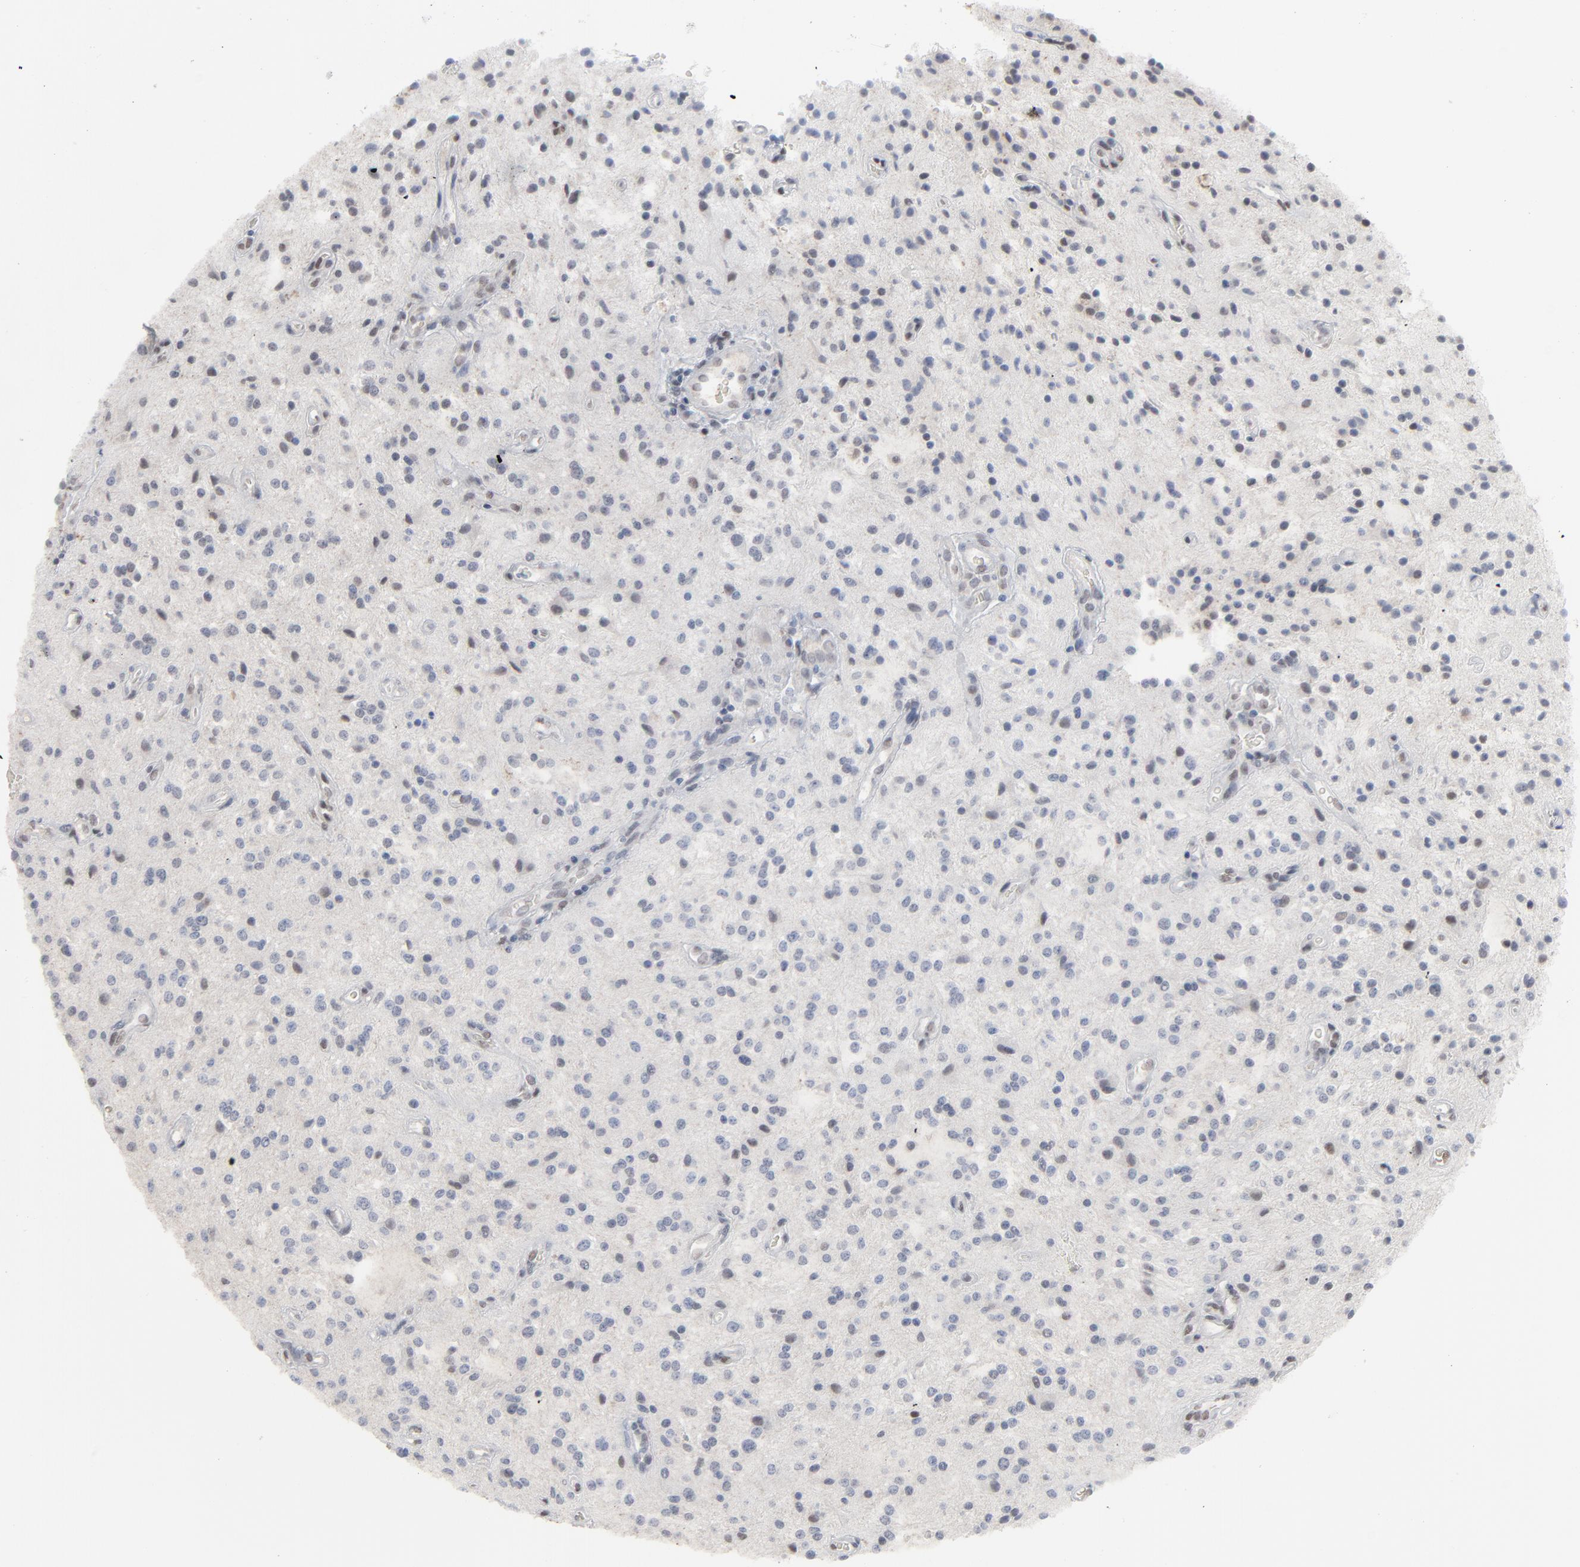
{"staining": {"intensity": "negative", "quantity": "none", "location": "none"}, "tissue": "glioma", "cell_type": "Tumor cells", "image_type": "cancer", "snomed": [{"axis": "morphology", "description": "Glioma, malignant, NOS"}, {"axis": "topography", "description": "Cerebellum"}], "caption": "High power microscopy image of an immunohistochemistry (IHC) micrograph of glioma, revealing no significant expression in tumor cells.", "gene": "ATF7", "patient": {"sex": "female", "age": 10}}